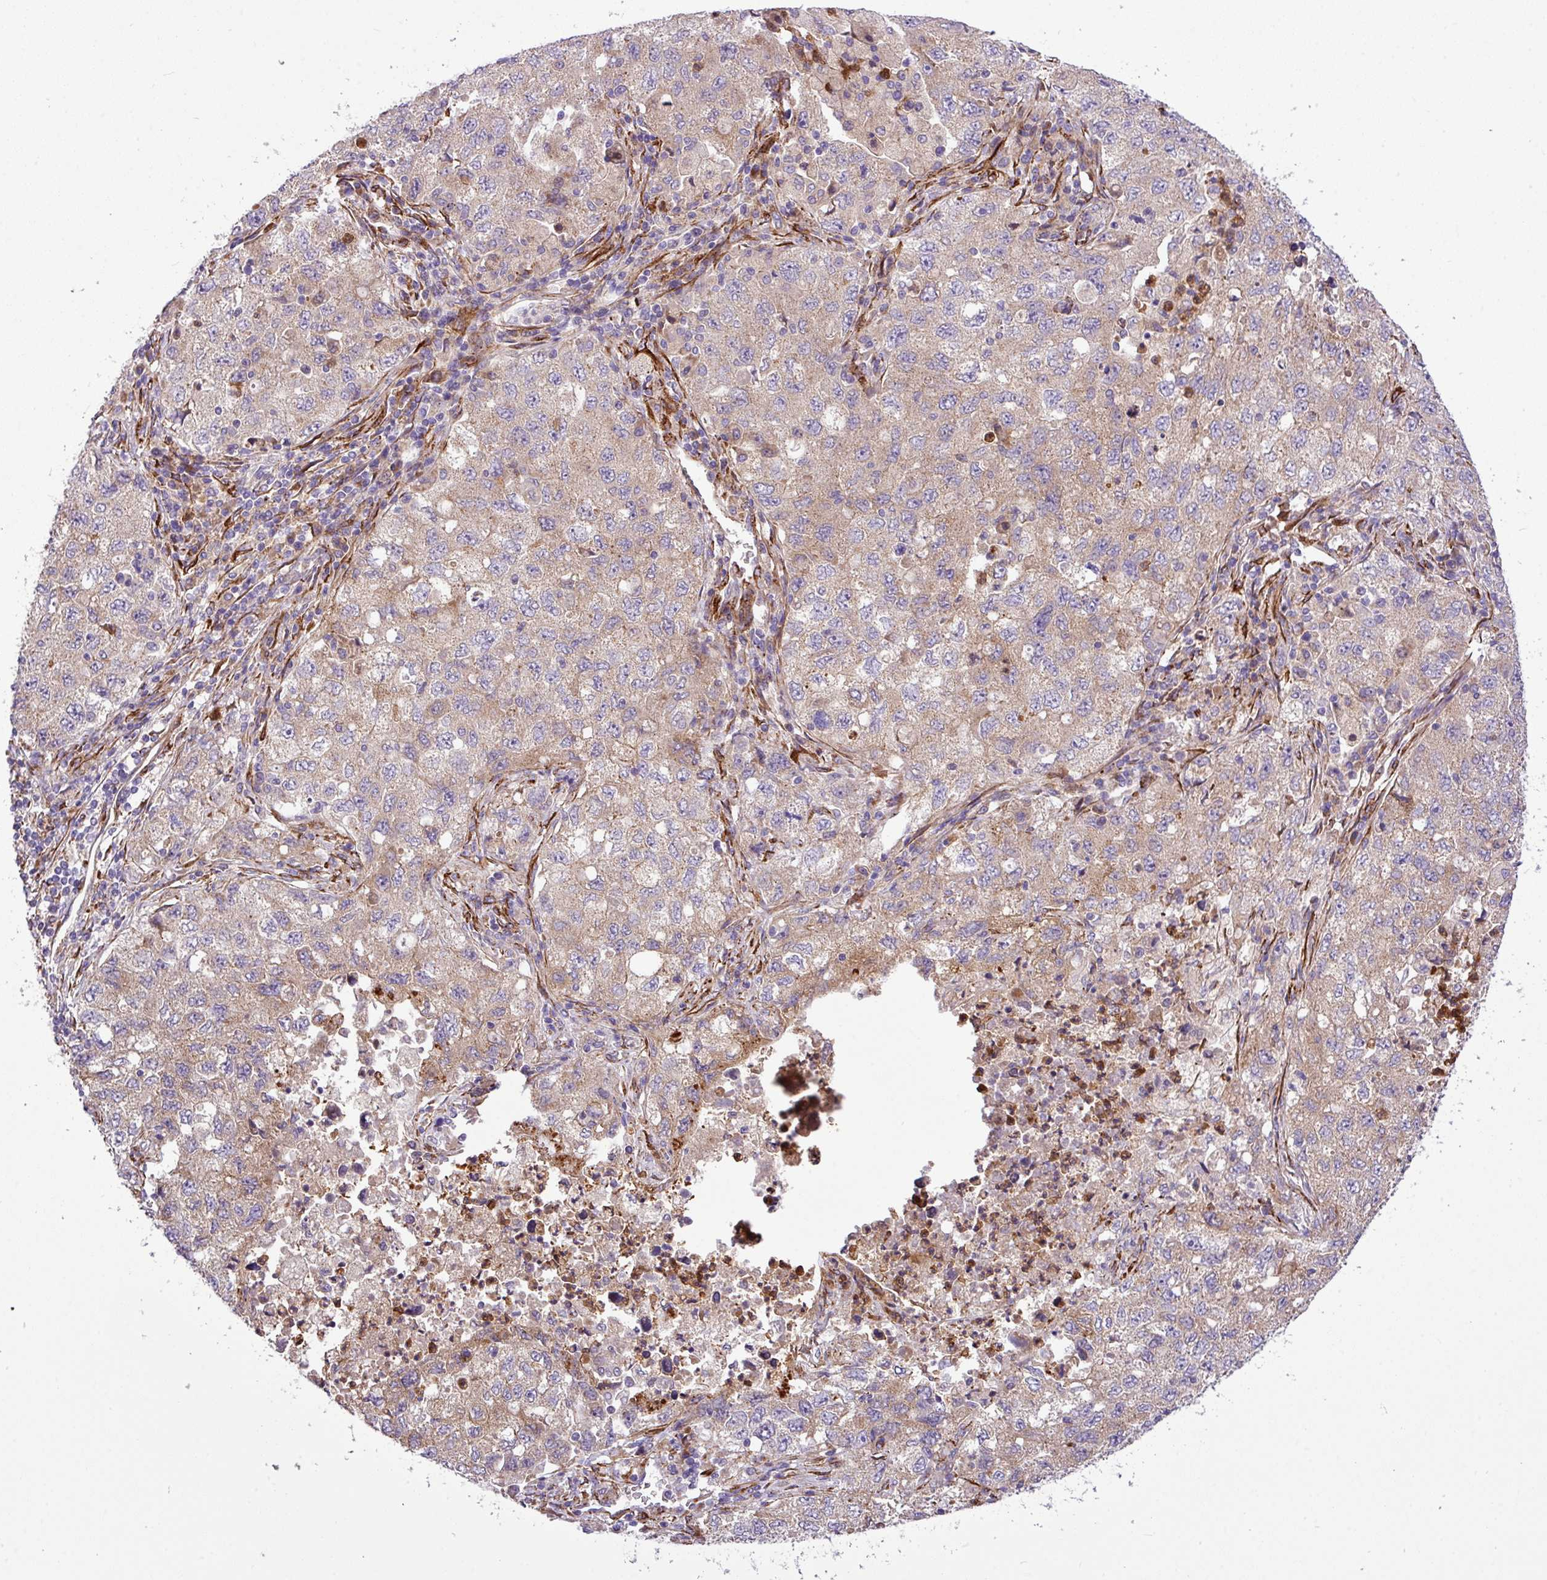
{"staining": {"intensity": "weak", "quantity": "25%-75%", "location": "cytoplasmic/membranous"}, "tissue": "lung cancer", "cell_type": "Tumor cells", "image_type": "cancer", "snomed": [{"axis": "morphology", "description": "Adenocarcinoma, NOS"}, {"axis": "topography", "description": "Lung"}], "caption": "Lung cancer (adenocarcinoma) was stained to show a protein in brown. There is low levels of weak cytoplasmic/membranous positivity in approximately 25%-75% of tumor cells.", "gene": "FAM47E", "patient": {"sex": "female", "age": 57}}